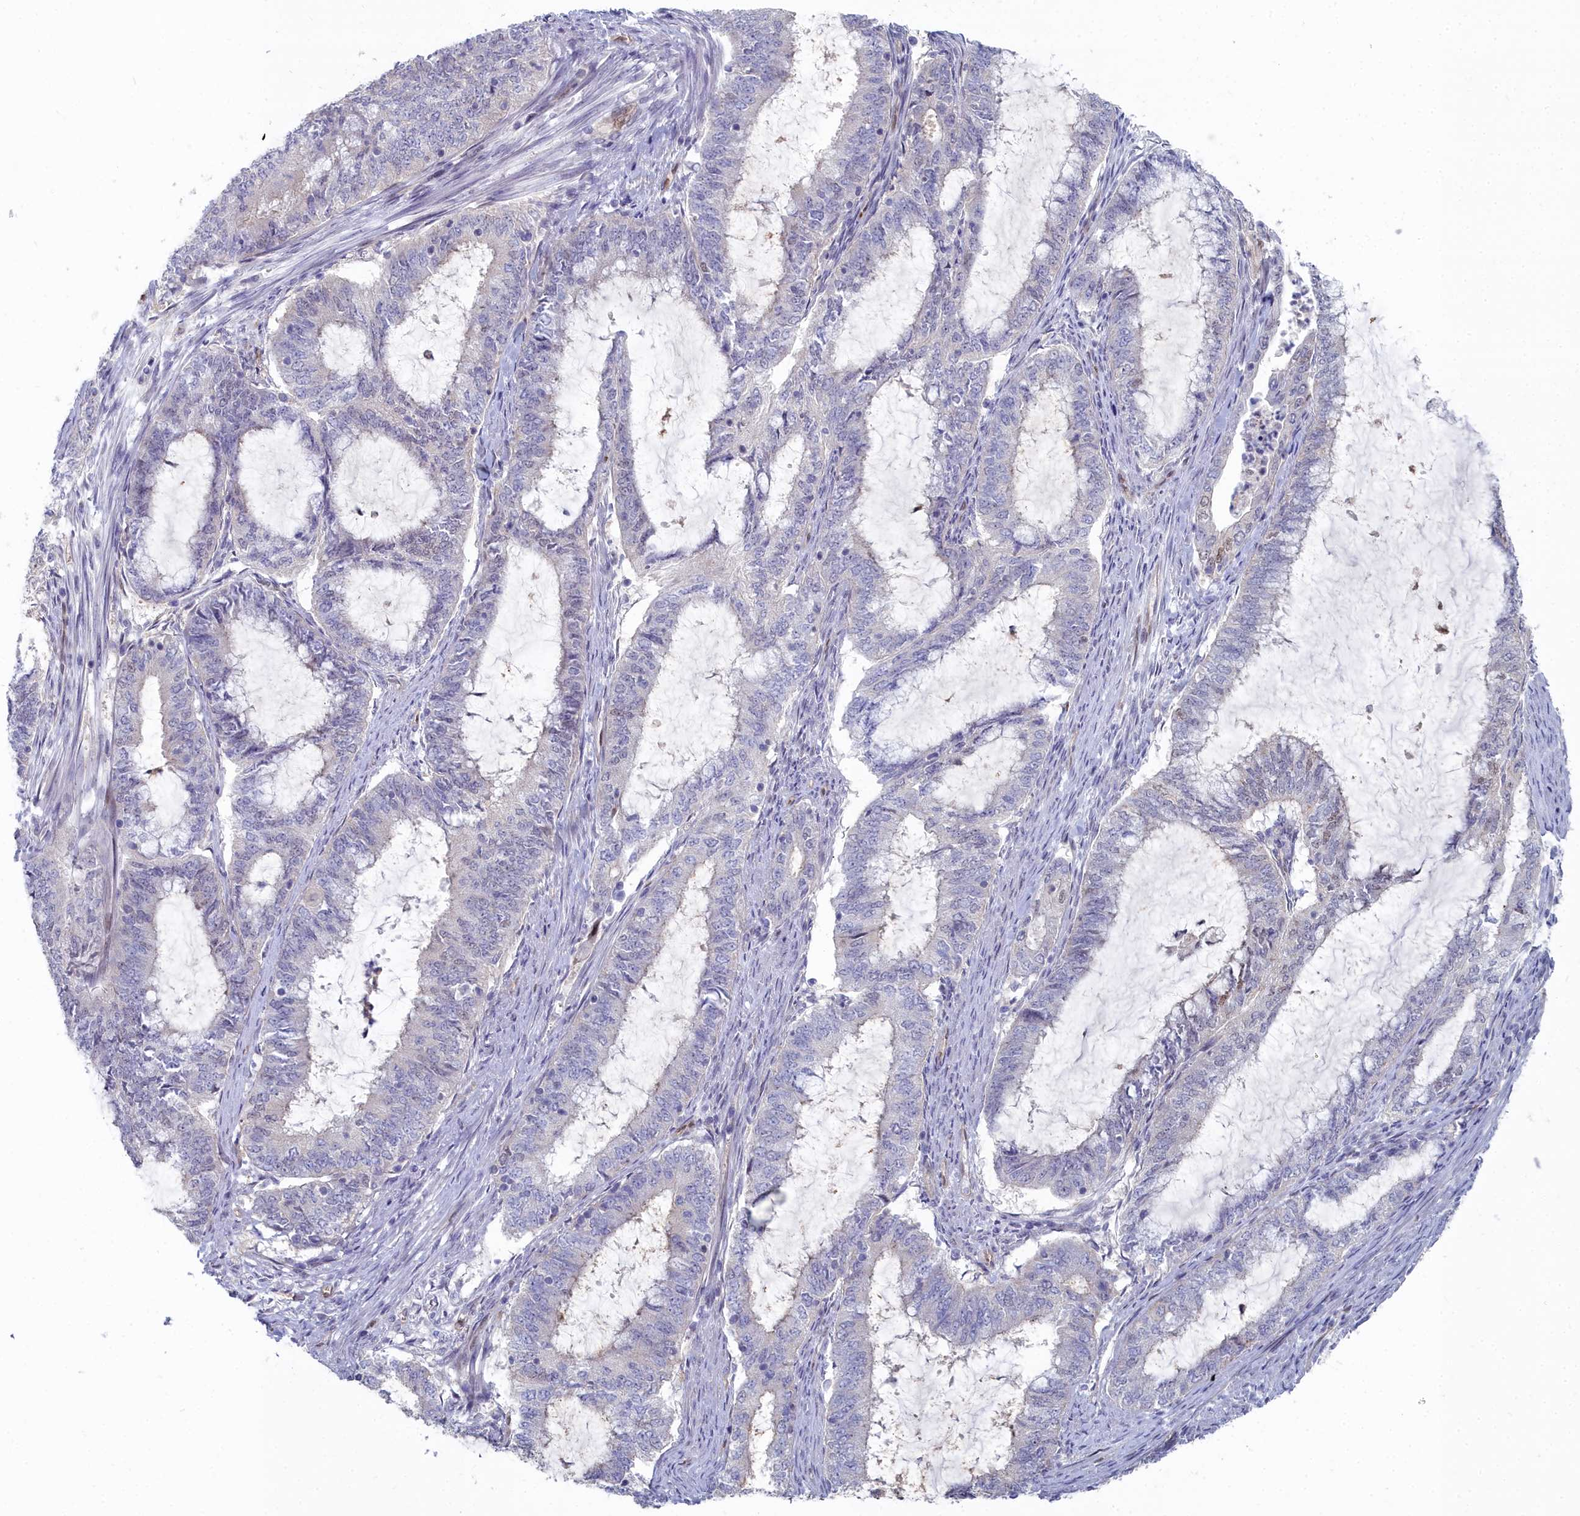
{"staining": {"intensity": "negative", "quantity": "none", "location": "none"}, "tissue": "endometrial cancer", "cell_type": "Tumor cells", "image_type": "cancer", "snomed": [{"axis": "morphology", "description": "Adenocarcinoma, NOS"}, {"axis": "topography", "description": "Endometrium"}], "caption": "Endometrial cancer (adenocarcinoma) was stained to show a protein in brown. There is no significant positivity in tumor cells.", "gene": "RPS27A", "patient": {"sex": "female", "age": 51}}